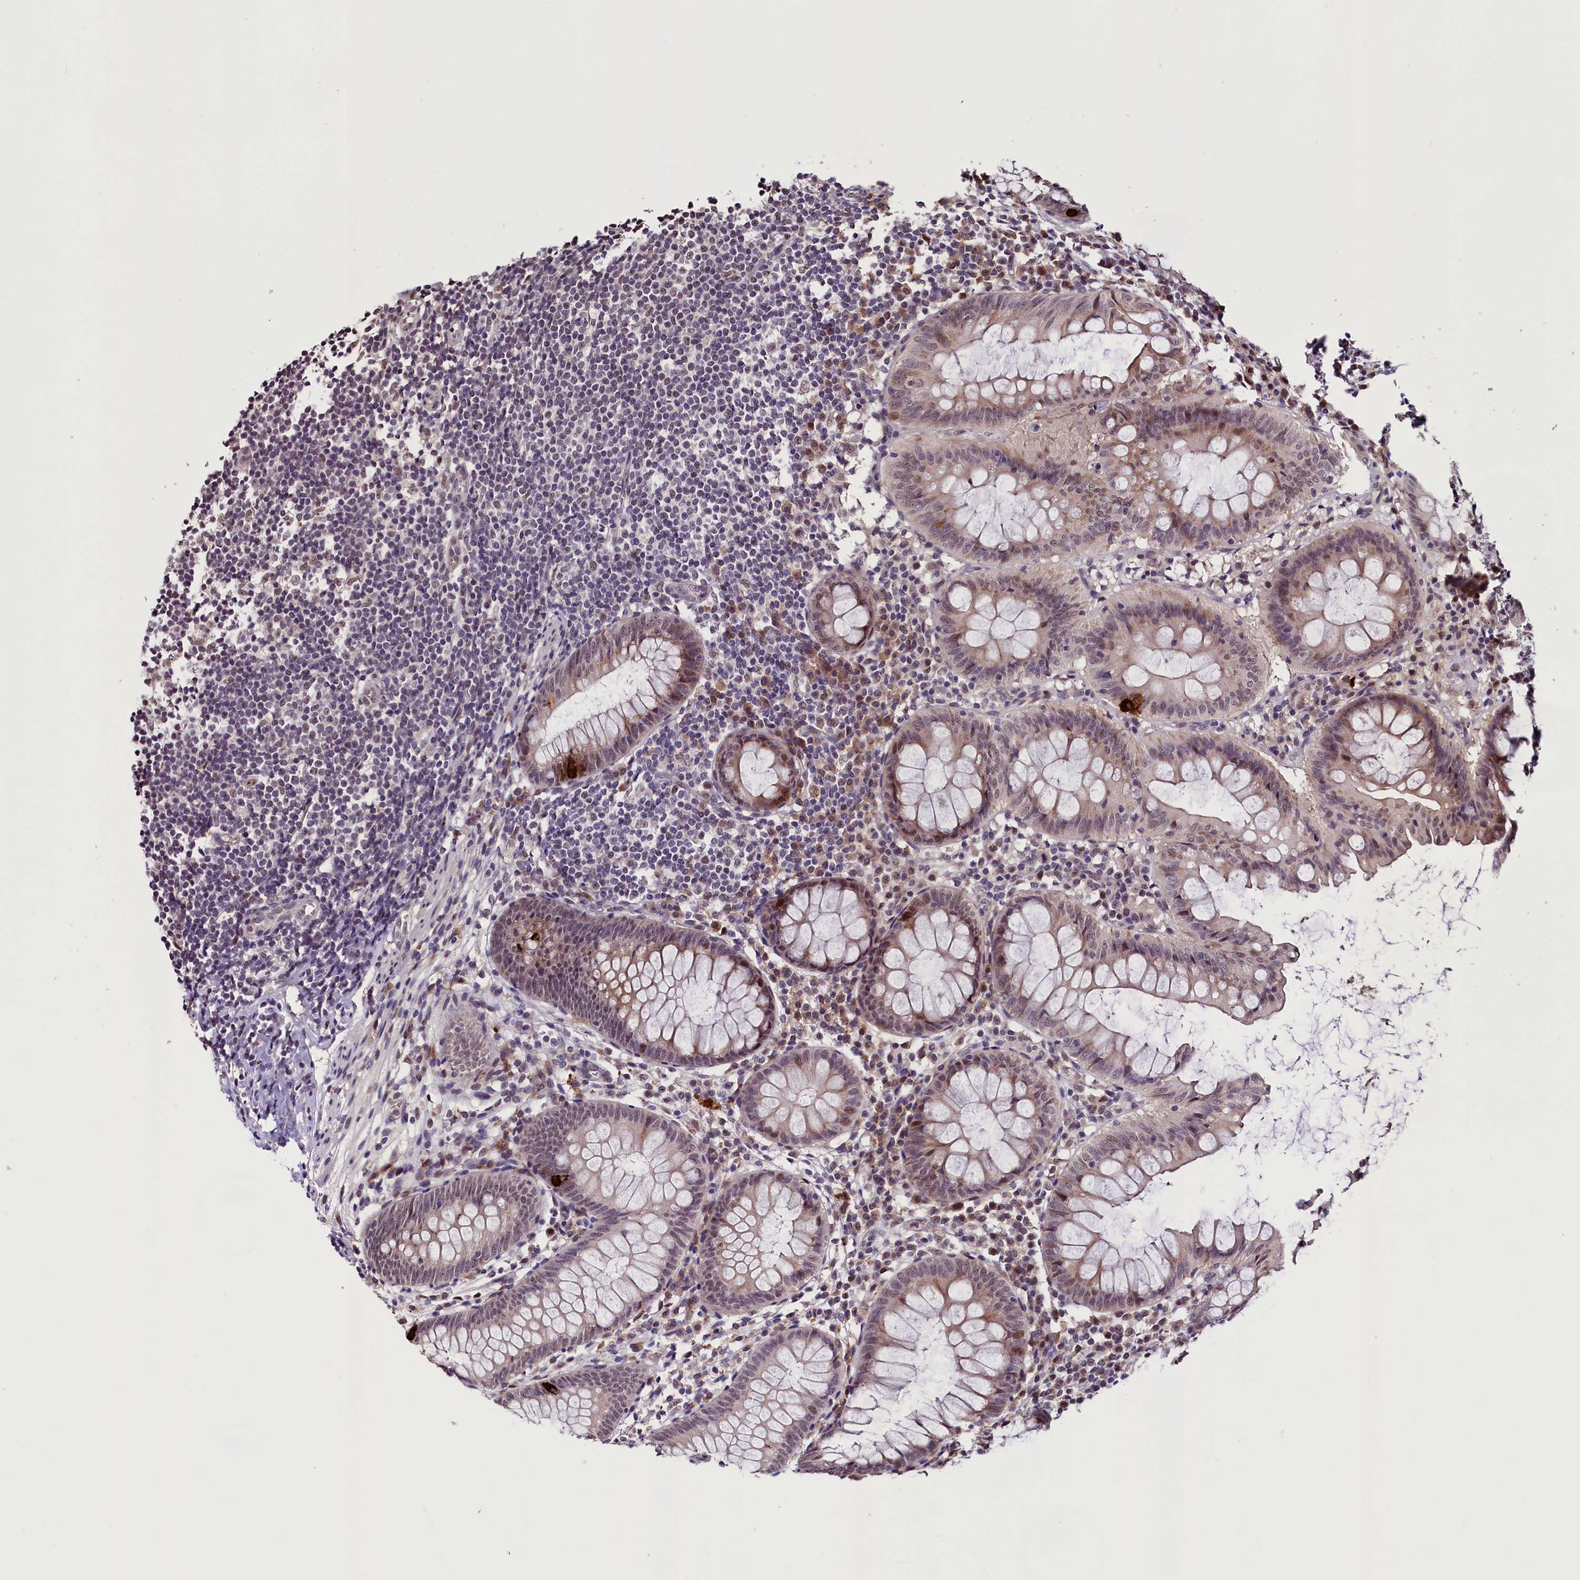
{"staining": {"intensity": "moderate", "quantity": ">75%", "location": "cytoplasmic/membranous"}, "tissue": "appendix", "cell_type": "Glandular cells", "image_type": "normal", "snomed": [{"axis": "morphology", "description": "Normal tissue, NOS"}, {"axis": "topography", "description": "Appendix"}], "caption": "Protein expression analysis of benign human appendix reveals moderate cytoplasmic/membranous positivity in about >75% of glandular cells. The staining was performed using DAB (3,3'-diaminobenzidine), with brown indicating positive protein expression. Nuclei are stained blue with hematoxylin.", "gene": "RNMT", "patient": {"sex": "female", "age": 51}}